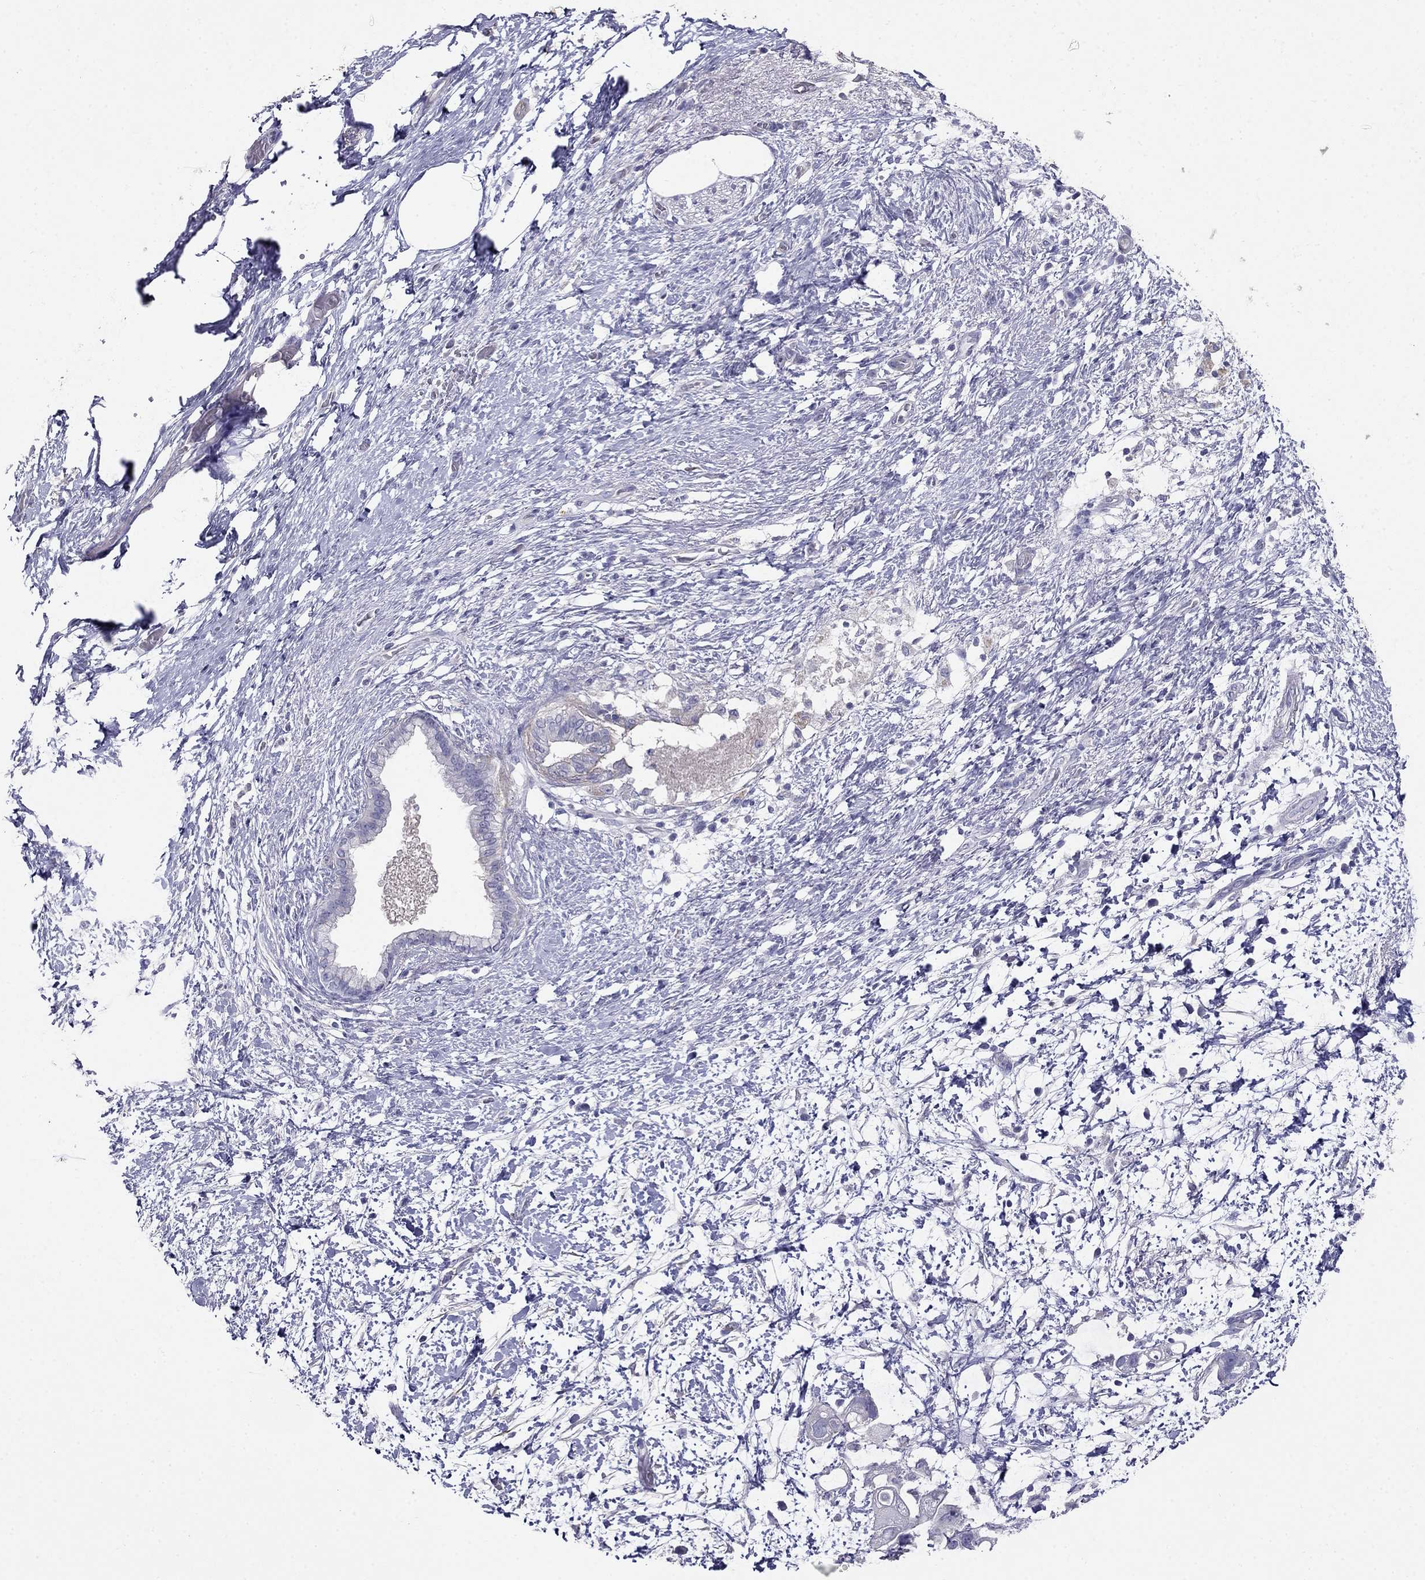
{"staining": {"intensity": "negative", "quantity": "none", "location": "none"}, "tissue": "pancreatic cancer", "cell_type": "Tumor cells", "image_type": "cancer", "snomed": [{"axis": "morphology", "description": "Adenocarcinoma, NOS"}, {"axis": "topography", "description": "Pancreas"}], "caption": "Immunohistochemistry (IHC) photomicrograph of human pancreatic cancer stained for a protein (brown), which reveals no positivity in tumor cells.", "gene": "LY6H", "patient": {"sex": "female", "age": 72}}